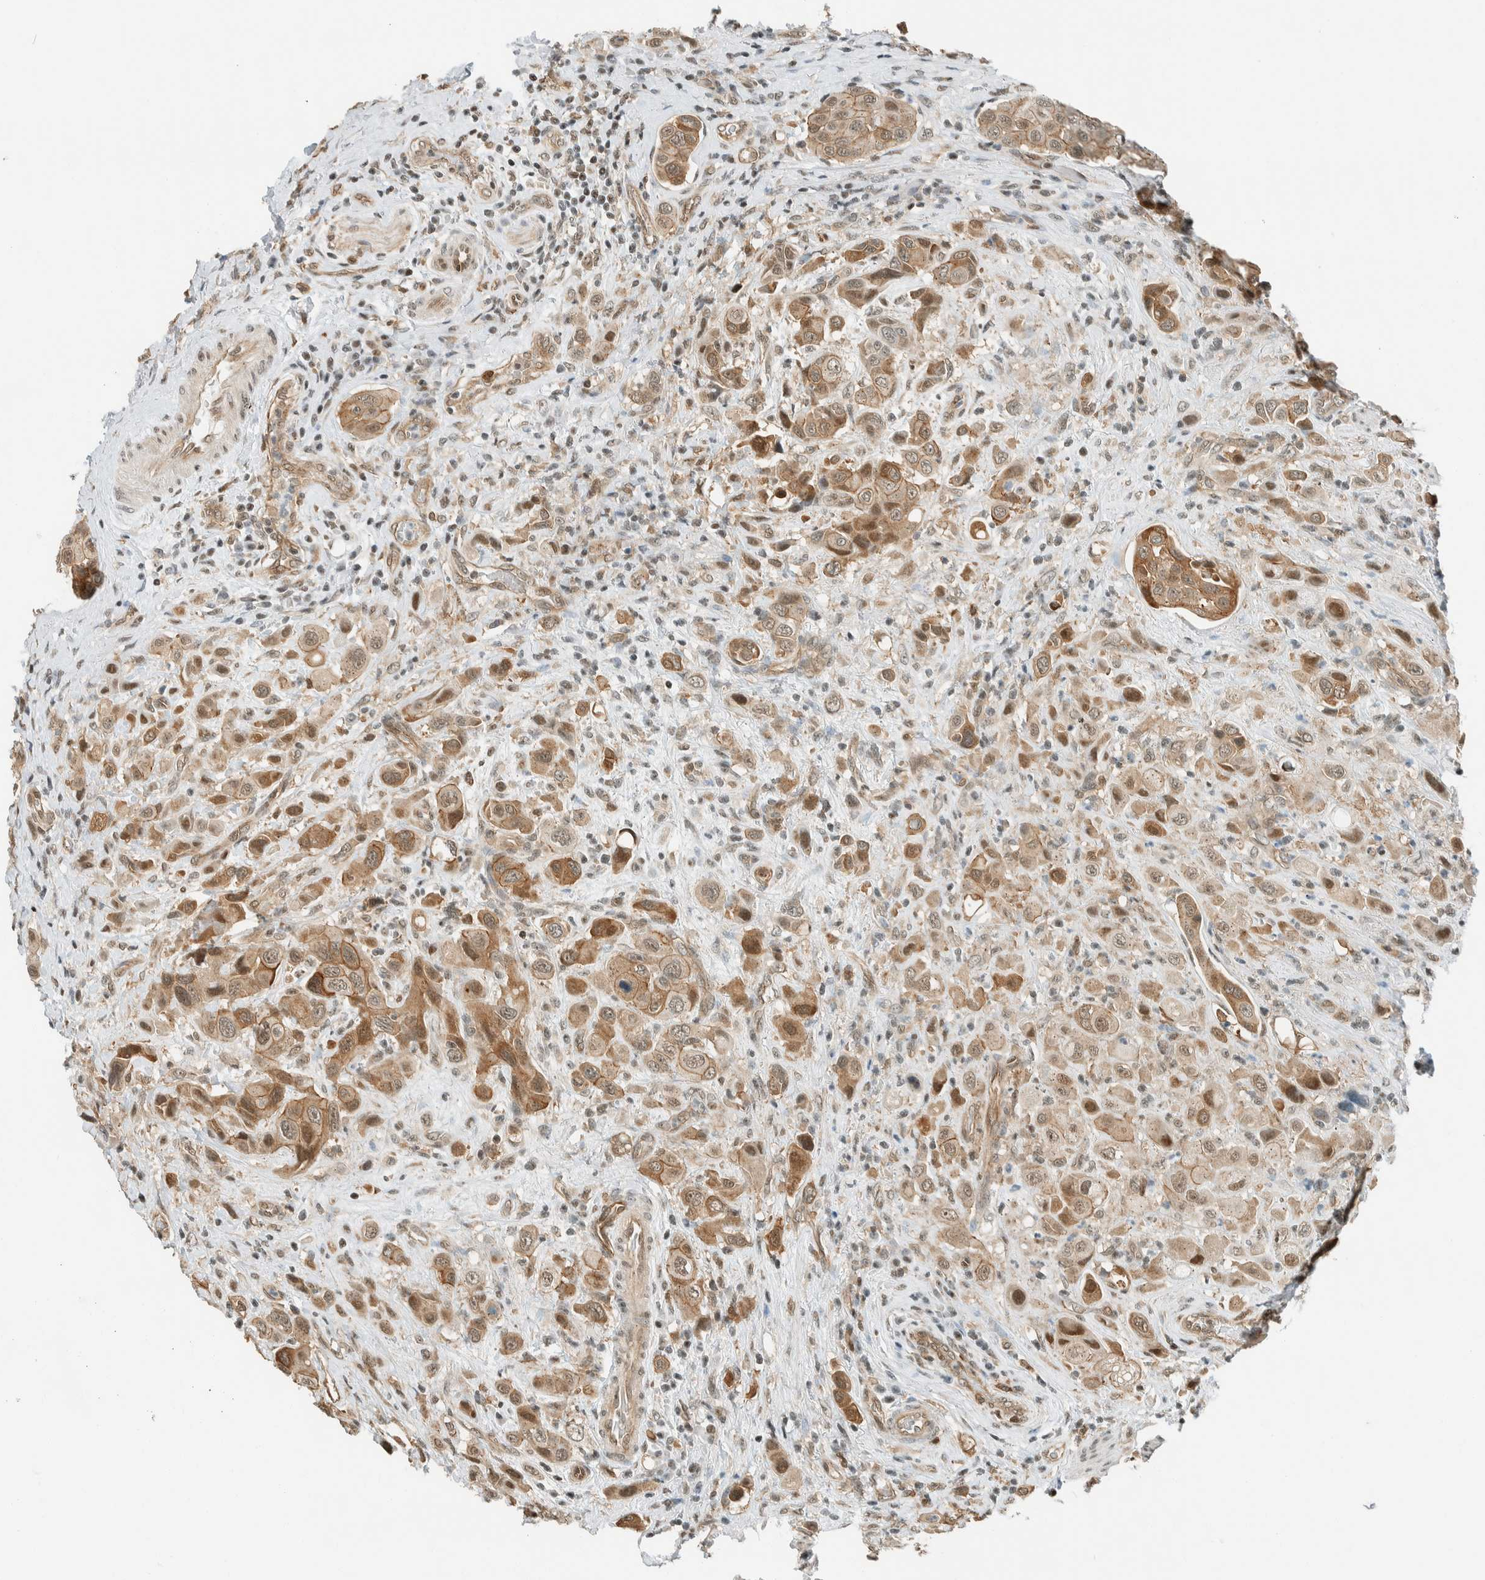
{"staining": {"intensity": "moderate", "quantity": ">75%", "location": "cytoplasmic/membranous,nuclear"}, "tissue": "urothelial cancer", "cell_type": "Tumor cells", "image_type": "cancer", "snomed": [{"axis": "morphology", "description": "Urothelial carcinoma, High grade"}, {"axis": "topography", "description": "Urinary bladder"}], "caption": "Protein analysis of urothelial carcinoma (high-grade) tissue displays moderate cytoplasmic/membranous and nuclear positivity in about >75% of tumor cells.", "gene": "NIBAN2", "patient": {"sex": "male", "age": 50}}